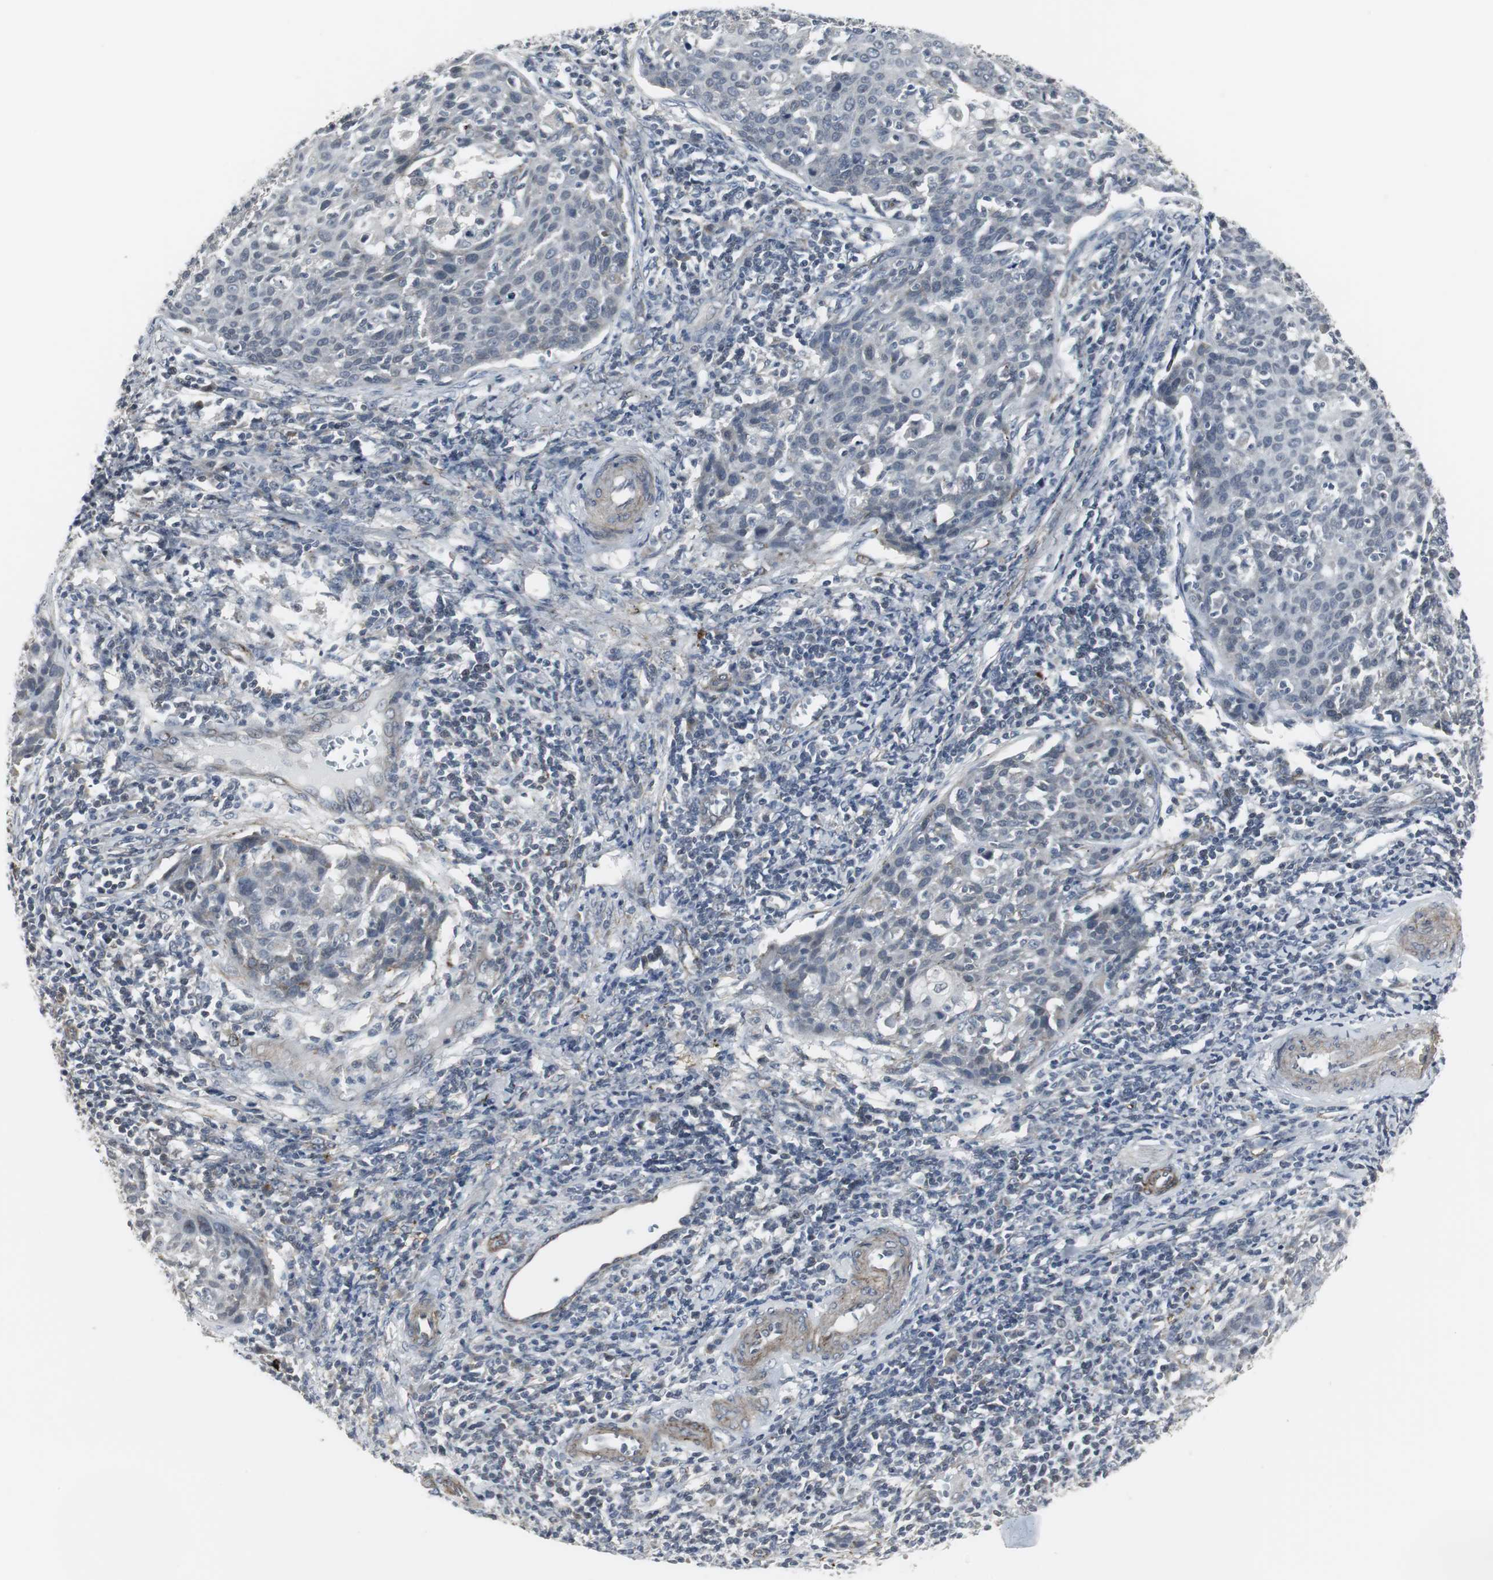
{"staining": {"intensity": "weak", "quantity": ">75%", "location": "cytoplasmic/membranous"}, "tissue": "cervical cancer", "cell_type": "Tumor cells", "image_type": "cancer", "snomed": [{"axis": "morphology", "description": "Squamous cell carcinoma, NOS"}, {"axis": "topography", "description": "Cervix"}], "caption": "Protein expression analysis of human cervical squamous cell carcinoma reveals weak cytoplasmic/membranous positivity in approximately >75% of tumor cells.", "gene": "SCYL3", "patient": {"sex": "female", "age": 38}}